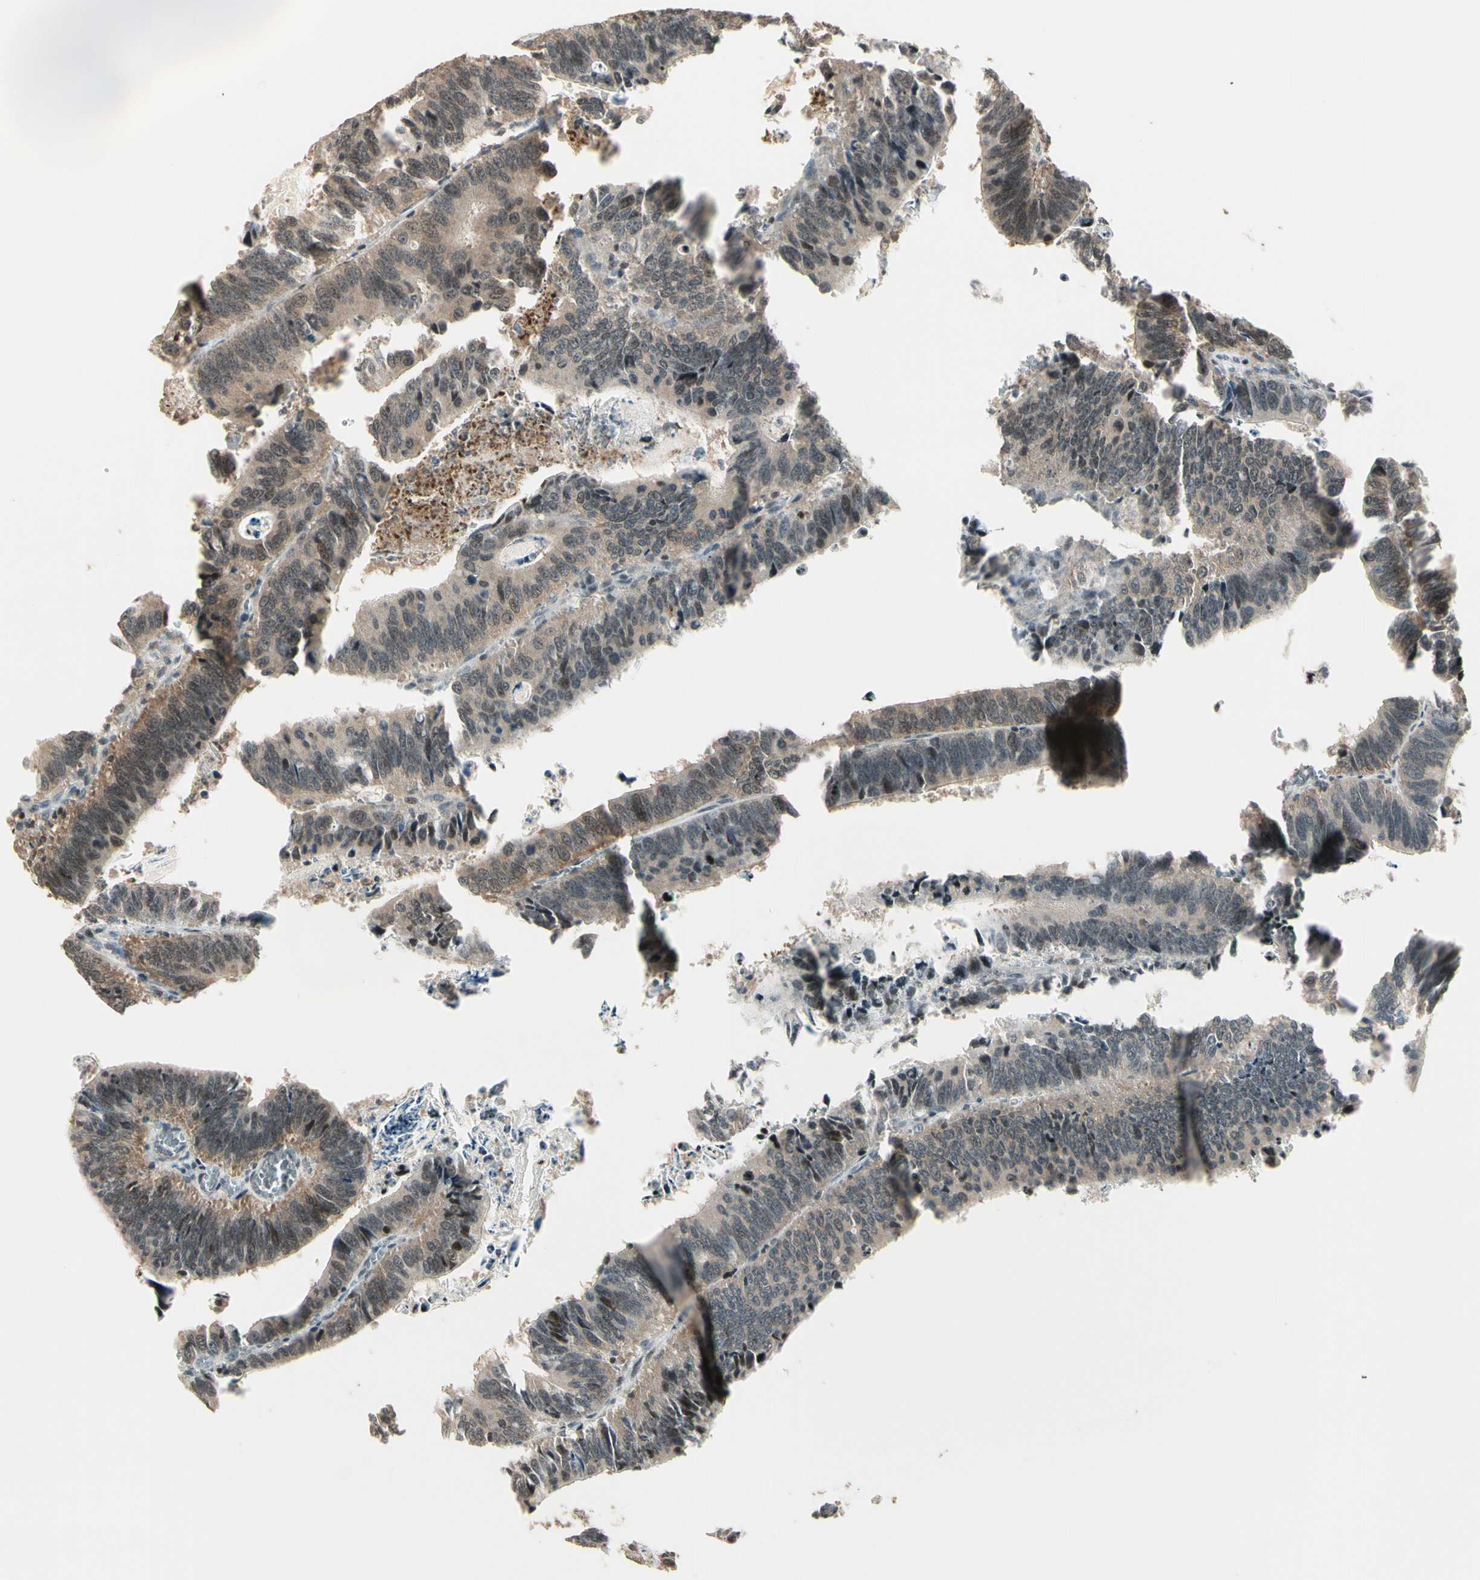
{"staining": {"intensity": "weak", "quantity": "25%-75%", "location": "cytoplasmic/membranous"}, "tissue": "colorectal cancer", "cell_type": "Tumor cells", "image_type": "cancer", "snomed": [{"axis": "morphology", "description": "Adenocarcinoma, NOS"}, {"axis": "topography", "description": "Colon"}], "caption": "Human colorectal cancer stained for a protein (brown) demonstrates weak cytoplasmic/membranous positive expression in approximately 25%-75% of tumor cells.", "gene": "TSHZ3", "patient": {"sex": "male", "age": 72}}